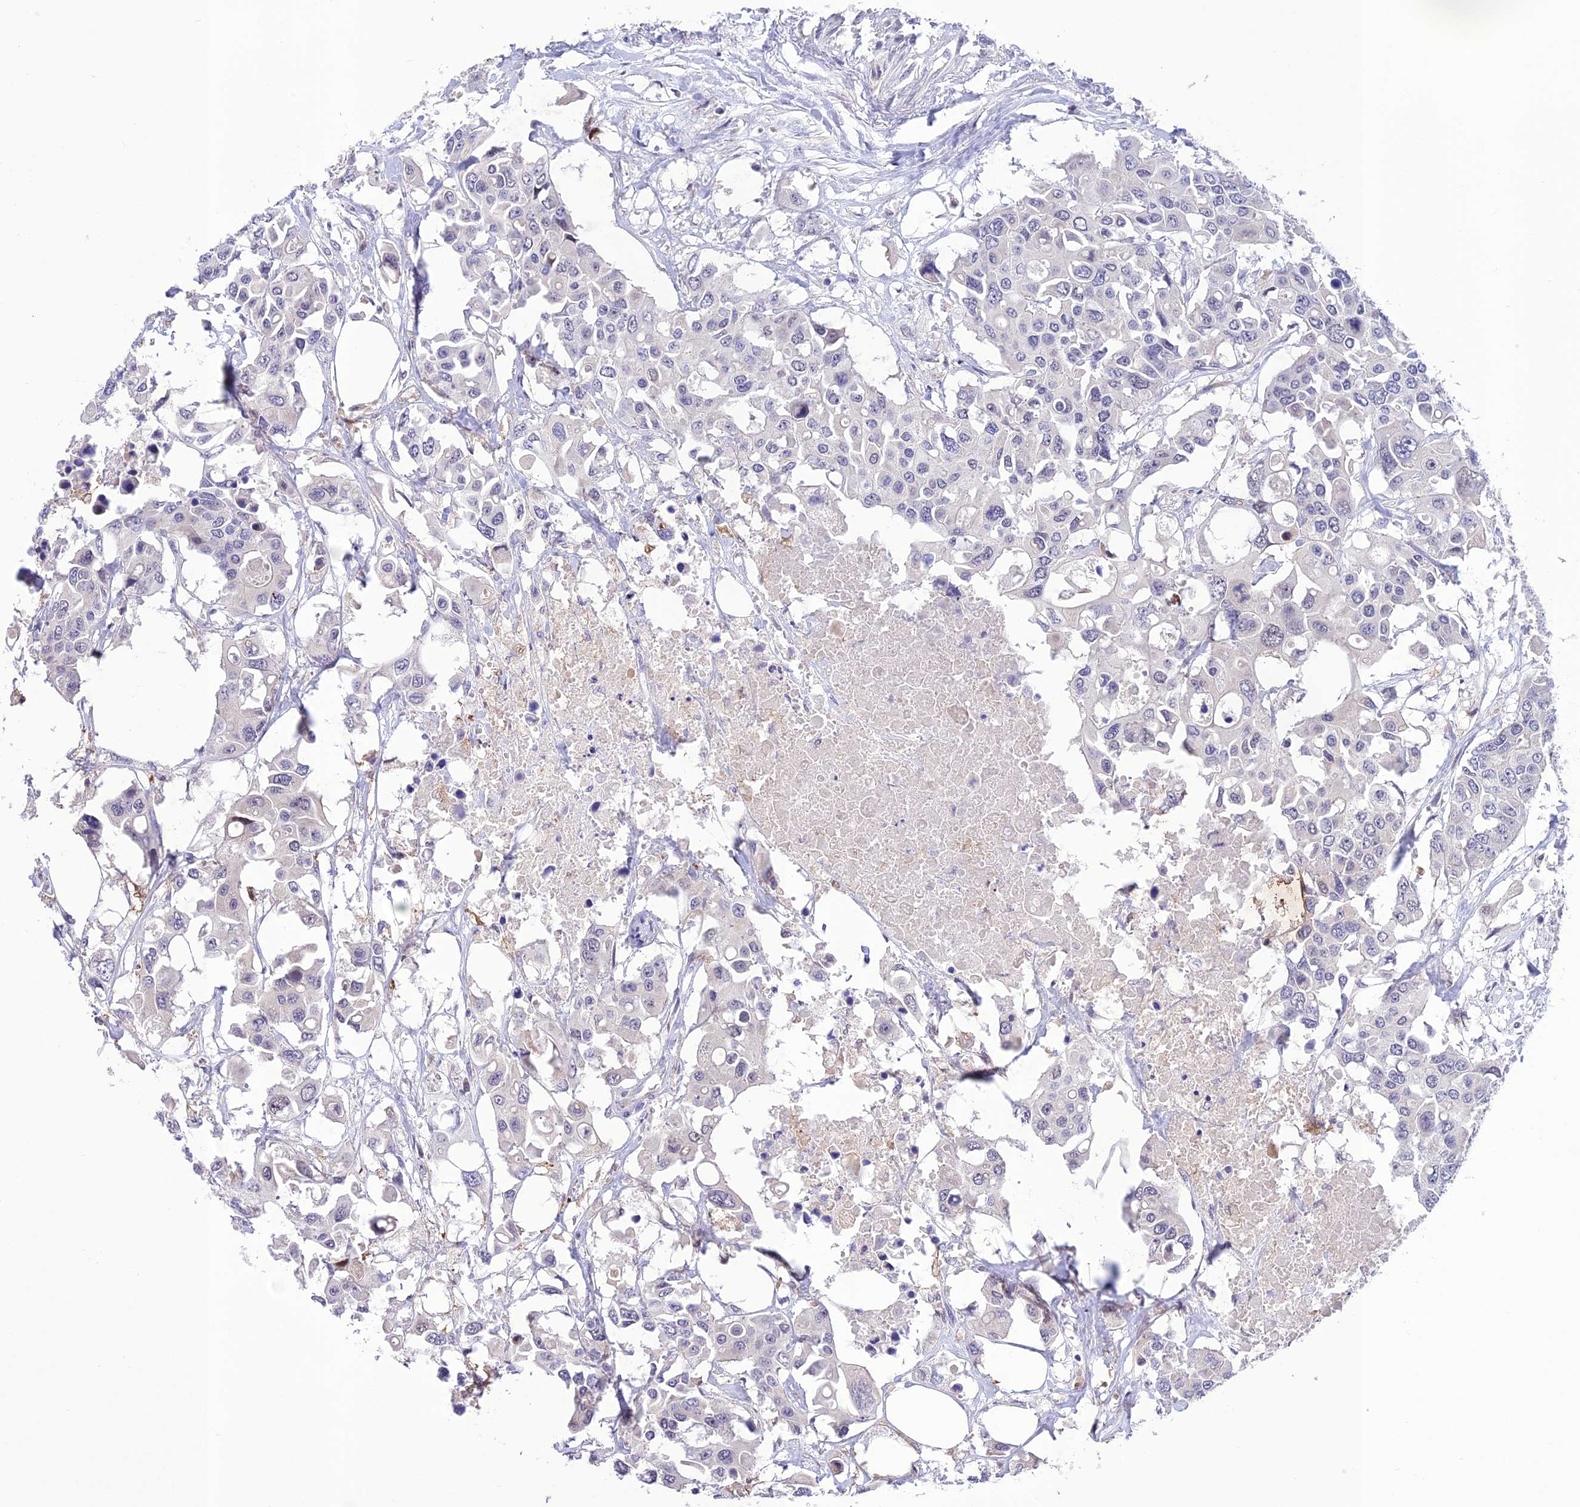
{"staining": {"intensity": "negative", "quantity": "none", "location": "none"}, "tissue": "colorectal cancer", "cell_type": "Tumor cells", "image_type": "cancer", "snomed": [{"axis": "morphology", "description": "Adenocarcinoma, NOS"}, {"axis": "topography", "description": "Colon"}], "caption": "The immunohistochemistry histopathology image has no significant positivity in tumor cells of colorectal cancer (adenocarcinoma) tissue.", "gene": "ANKRD52", "patient": {"sex": "male", "age": 77}}